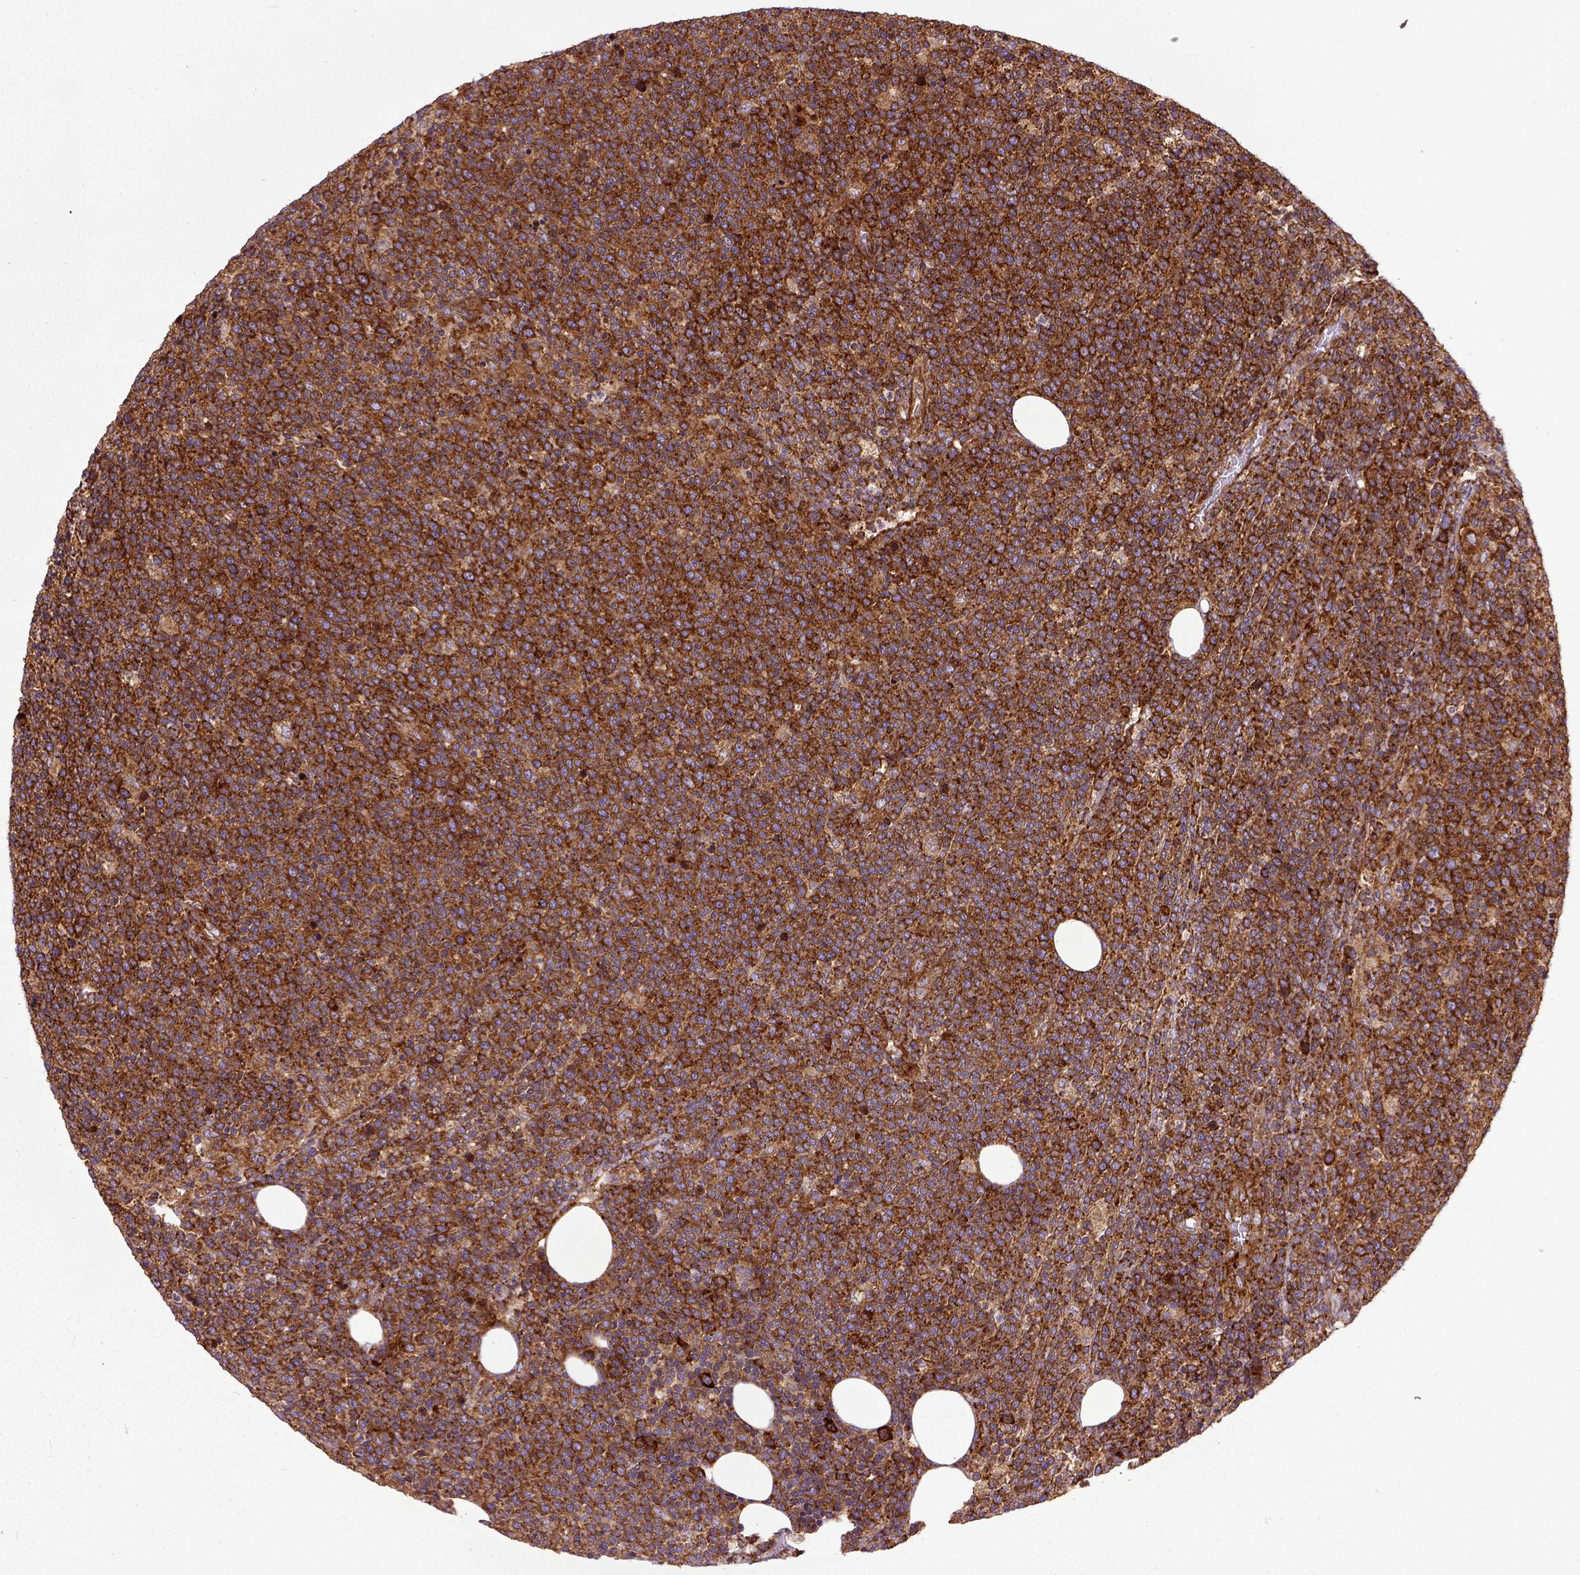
{"staining": {"intensity": "strong", "quantity": ">75%", "location": "cytoplasmic/membranous"}, "tissue": "lymphoma", "cell_type": "Tumor cells", "image_type": "cancer", "snomed": [{"axis": "morphology", "description": "Malignant lymphoma, non-Hodgkin's type, High grade"}, {"axis": "topography", "description": "Lymph node"}], "caption": "IHC of human high-grade malignant lymphoma, non-Hodgkin's type reveals high levels of strong cytoplasmic/membranous positivity in approximately >75% of tumor cells.", "gene": "CAPRIN1", "patient": {"sex": "male", "age": 61}}